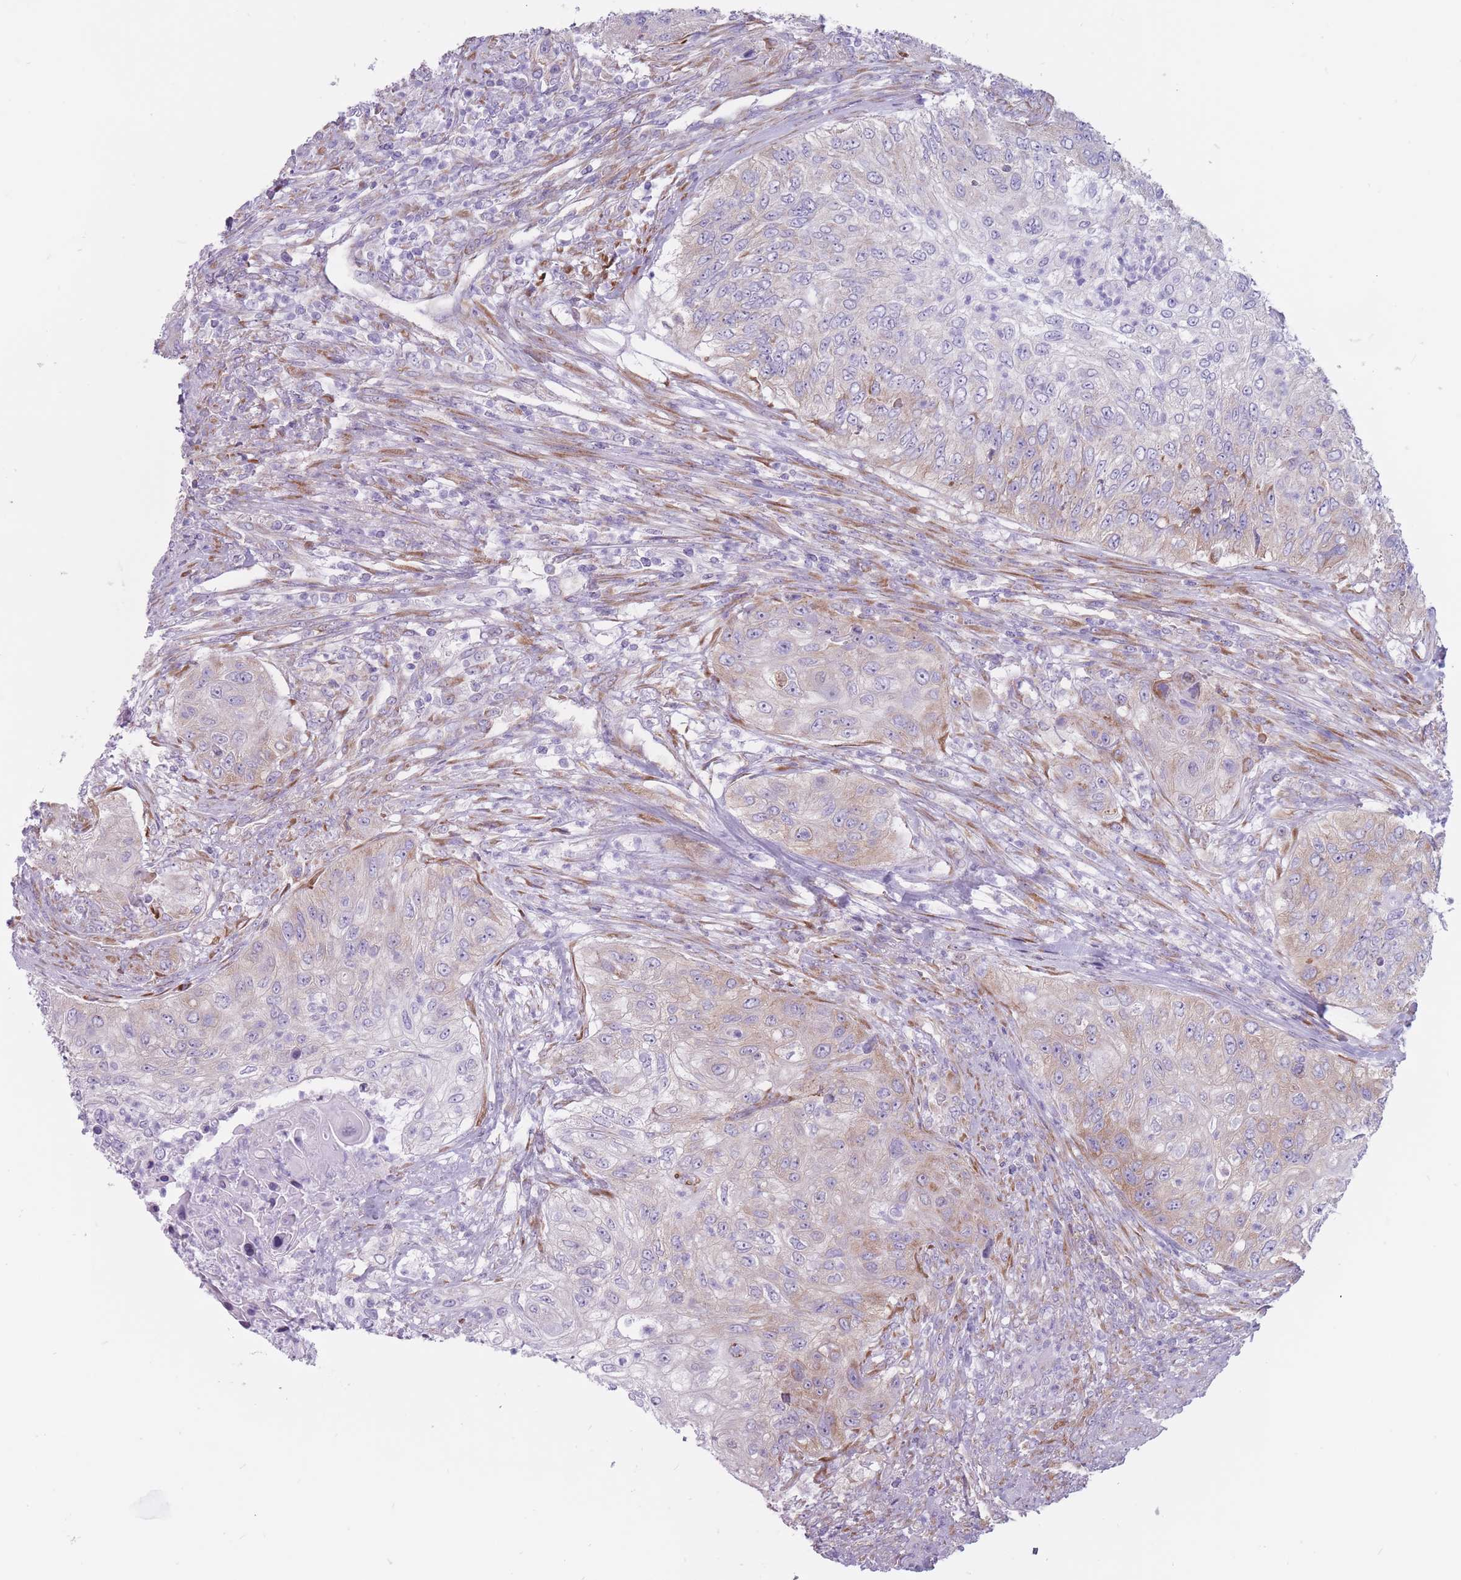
{"staining": {"intensity": "moderate", "quantity": "25%-75%", "location": "cytoplasmic/membranous"}, "tissue": "urothelial cancer", "cell_type": "Tumor cells", "image_type": "cancer", "snomed": [{"axis": "morphology", "description": "Urothelial carcinoma, High grade"}, {"axis": "topography", "description": "Urinary bladder"}], "caption": "Protein staining of urothelial carcinoma (high-grade) tissue shows moderate cytoplasmic/membranous staining in approximately 25%-75% of tumor cells.", "gene": "RPL18", "patient": {"sex": "female", "age": 60}}